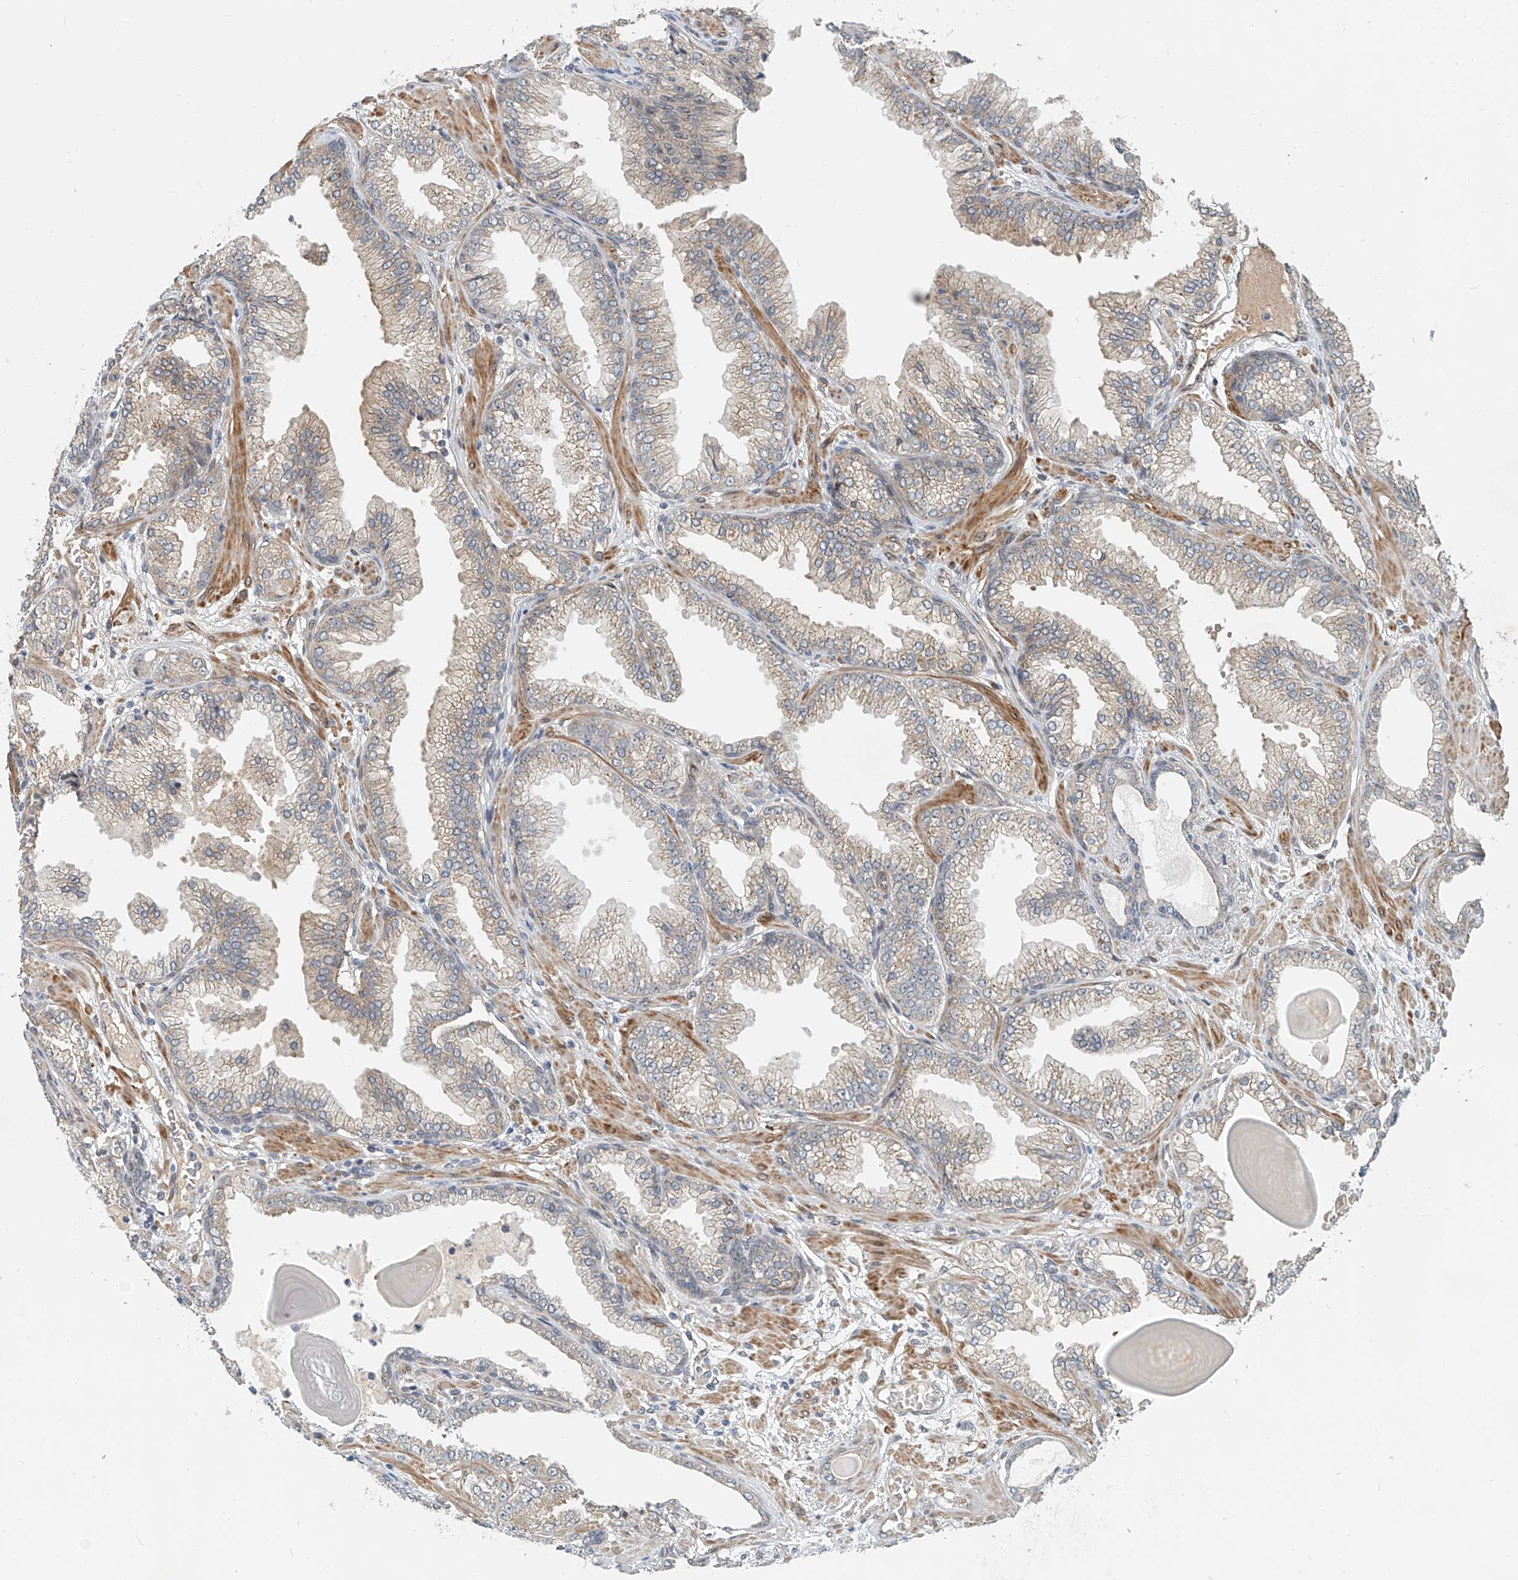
{"staining": {"intensity": "weak", "quantity": "<25%", "location": "cytoplasmic/membranous"}, "tissue": "prostate cancer", "cell_type": "Tumor cells", "image_type": "cancer", "snomed": [{"axis": "morphology", "description": "Adenocarcinoma, High grade"}, {"axis": "topography", "description": "Prostate"}], "caption": "Histopathology image shows no significant protein positivity in tumor cells of prostate cancer (high-grade adenocarcinoma).", "gene": "SASH1", "patient": {"sex": "male", "age": 71}}